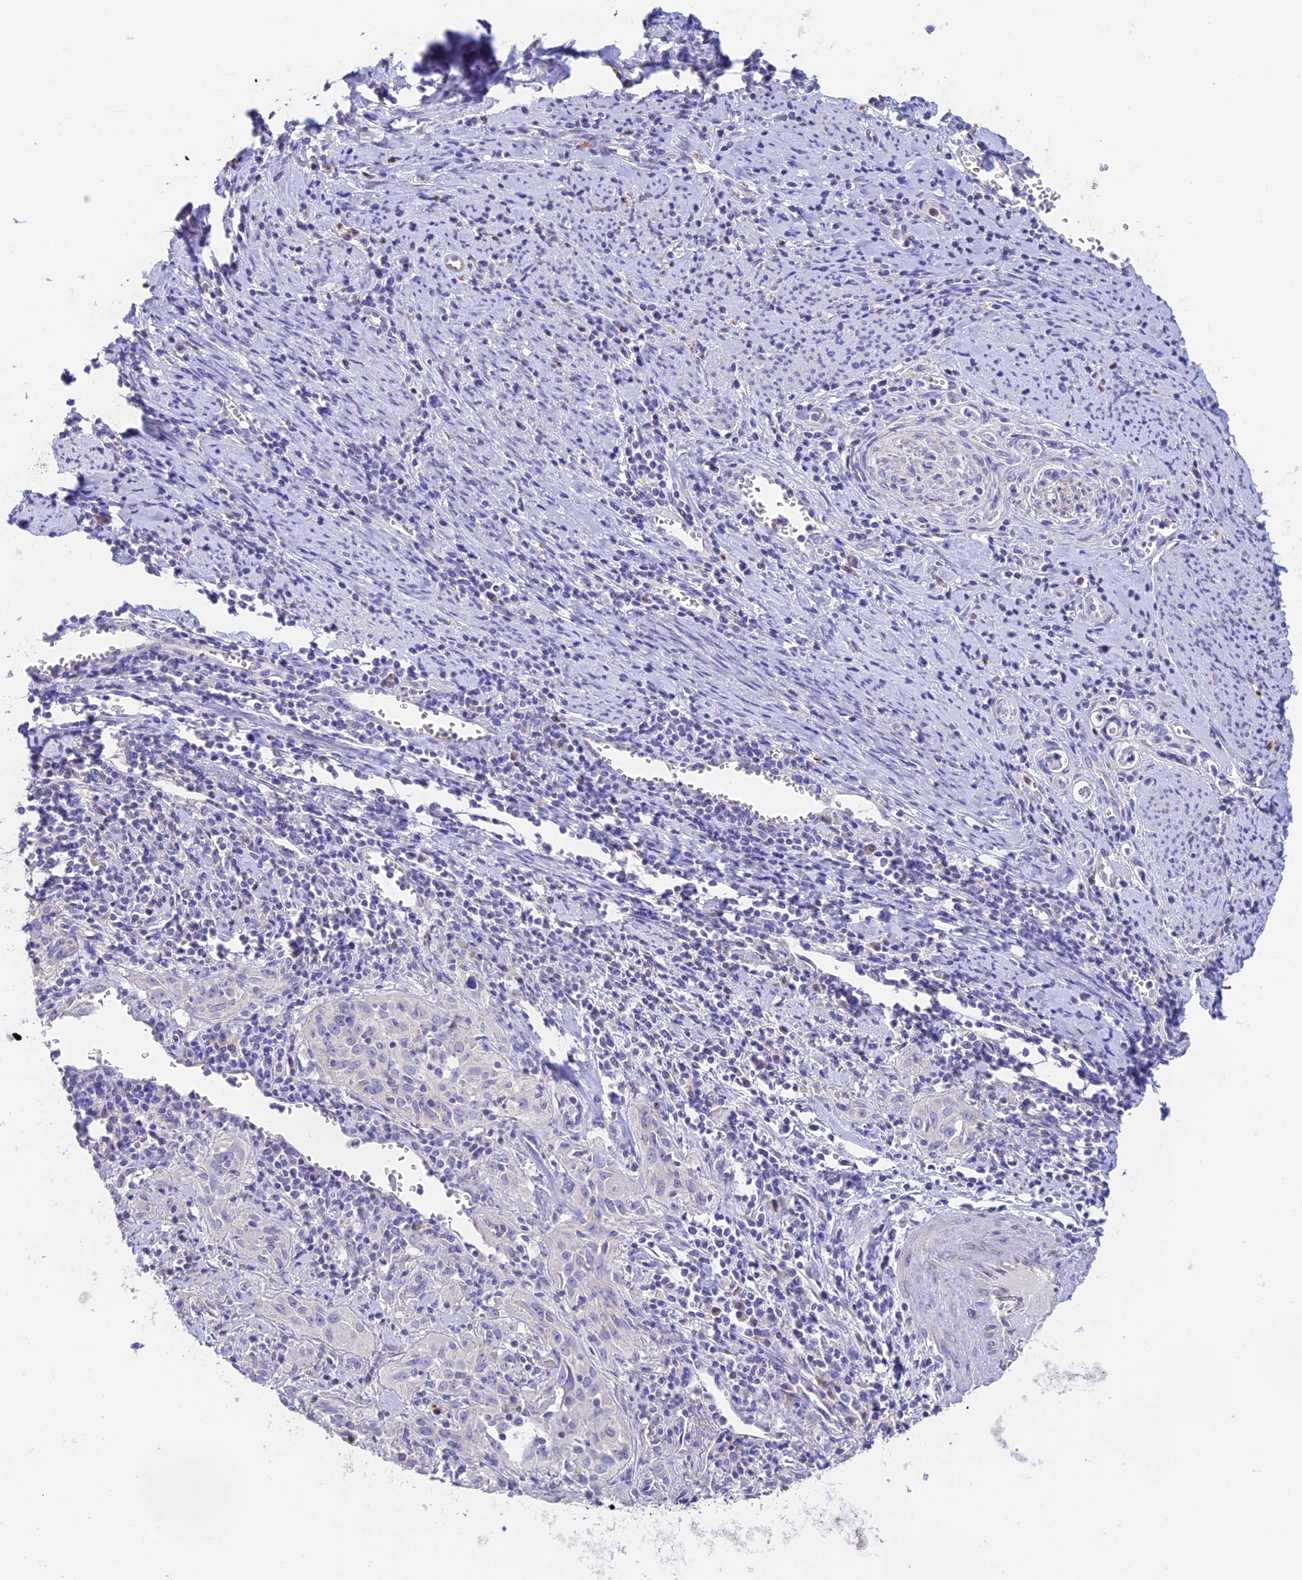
{"staining": {"intensity": "negative", "quantity": "none", "location": "none"}, "tissue": "cervical cancer", "cell_type": "Tumor cells", "image_type": "cancer", "snomed": [{"axis": "morphology", "description": "Squamous cell carcinoma, NOS"}, {"axis": "topography", "description": "Cervix"}], "caption": "Cervical cancer was stained to show a protein in brown. There is no significant staining in tumor cells.", "gene": "EMC3", "patient": {"sex": "female", "age": 57}}